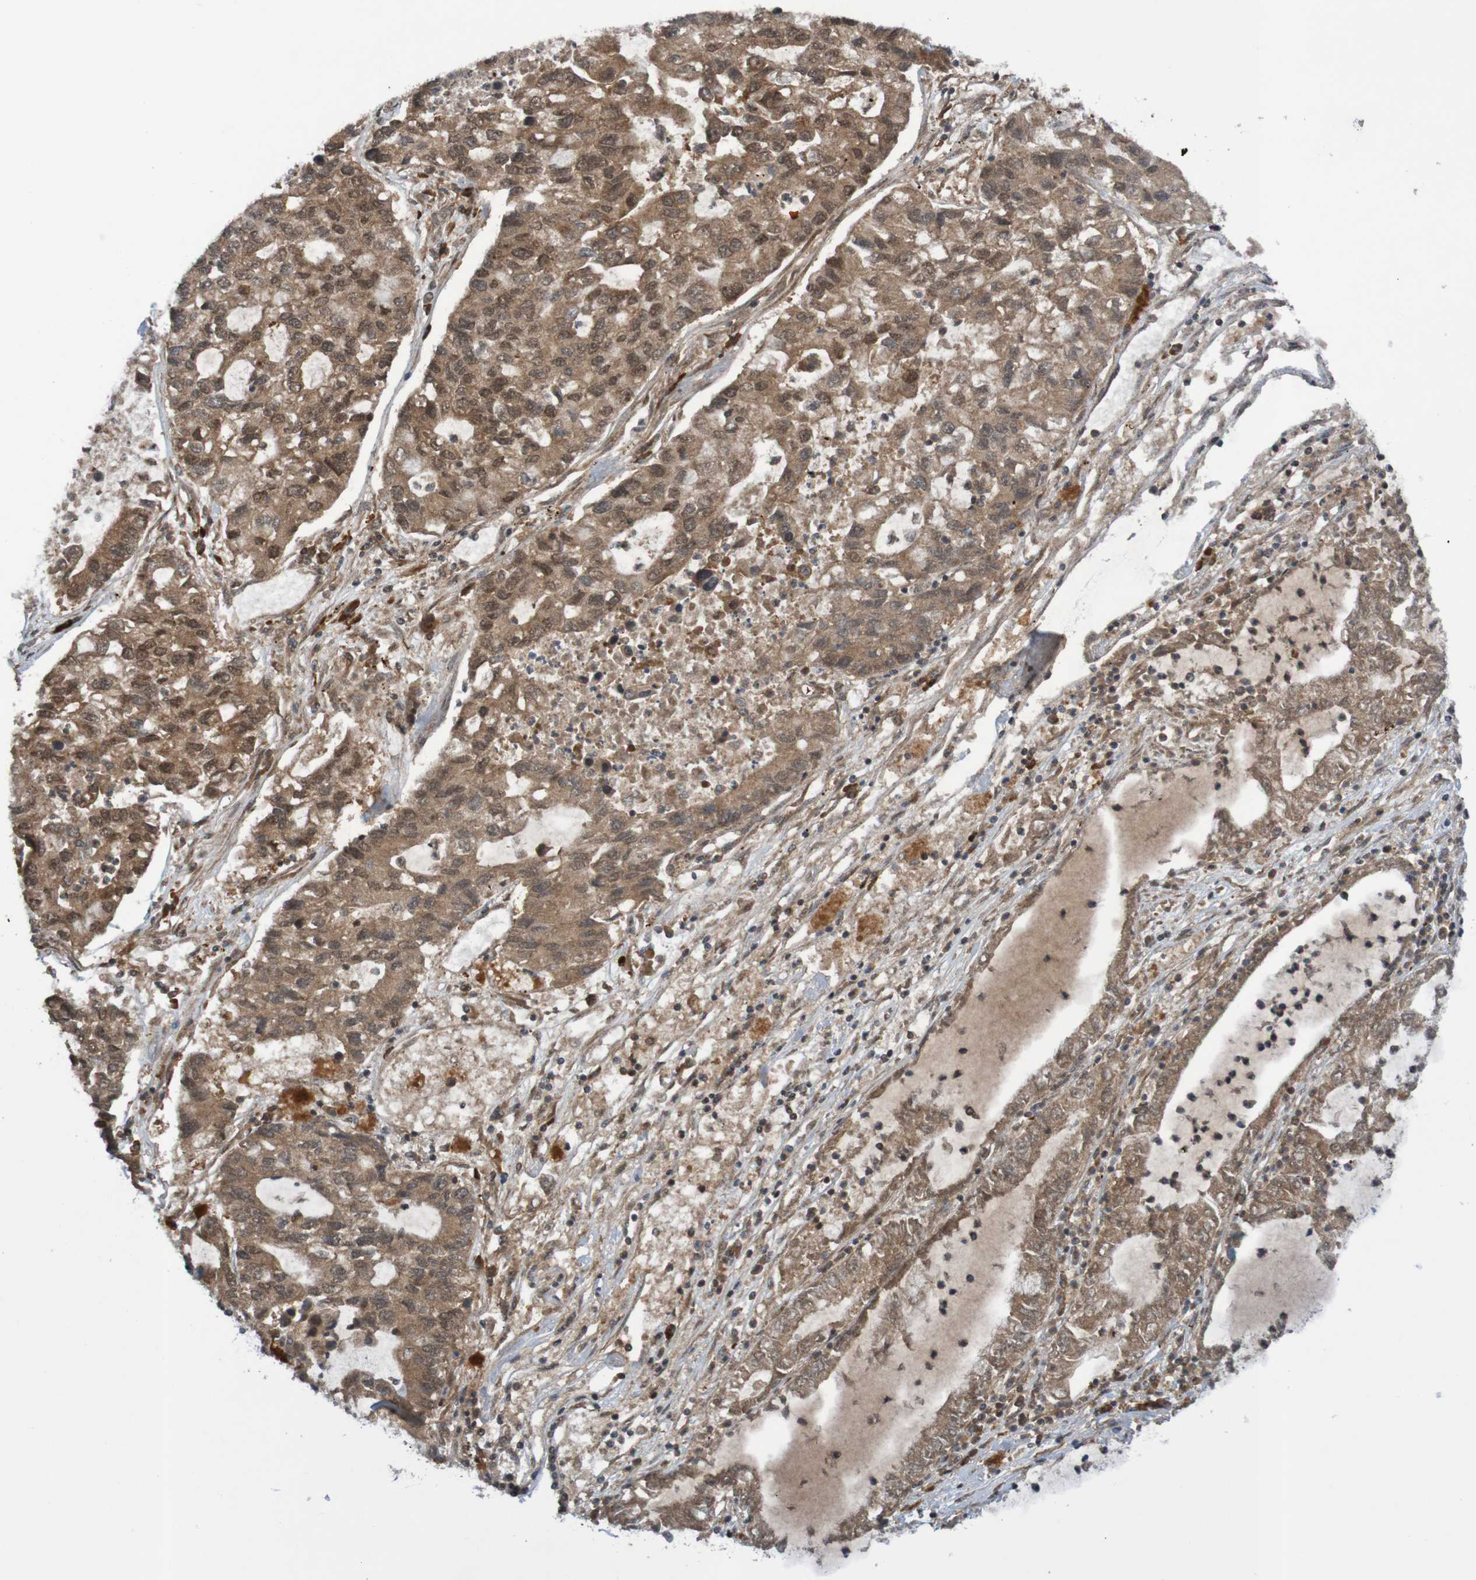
{"staining": {"intensity": "moderate", "quantity": ">75%", "location": "cytoplasmic/membranous,nuclear"}, "tissue": "lung cancer", "cell_type": "Tumor cells", "image_type": "cancer", "snomed": [{"axis": "morphology", "description": "Adenocarcinoma, NOS"}, {"axis": "topography", "description": "Lung"}], "caption": "Tumor cells exhibit moderate cytoplasmic/membranous and nuclear staining in about >75% of cells in adenocarcinoma (lung).", "gene": "ITLN1", "patient": {"sex": "female", "age": 51}}